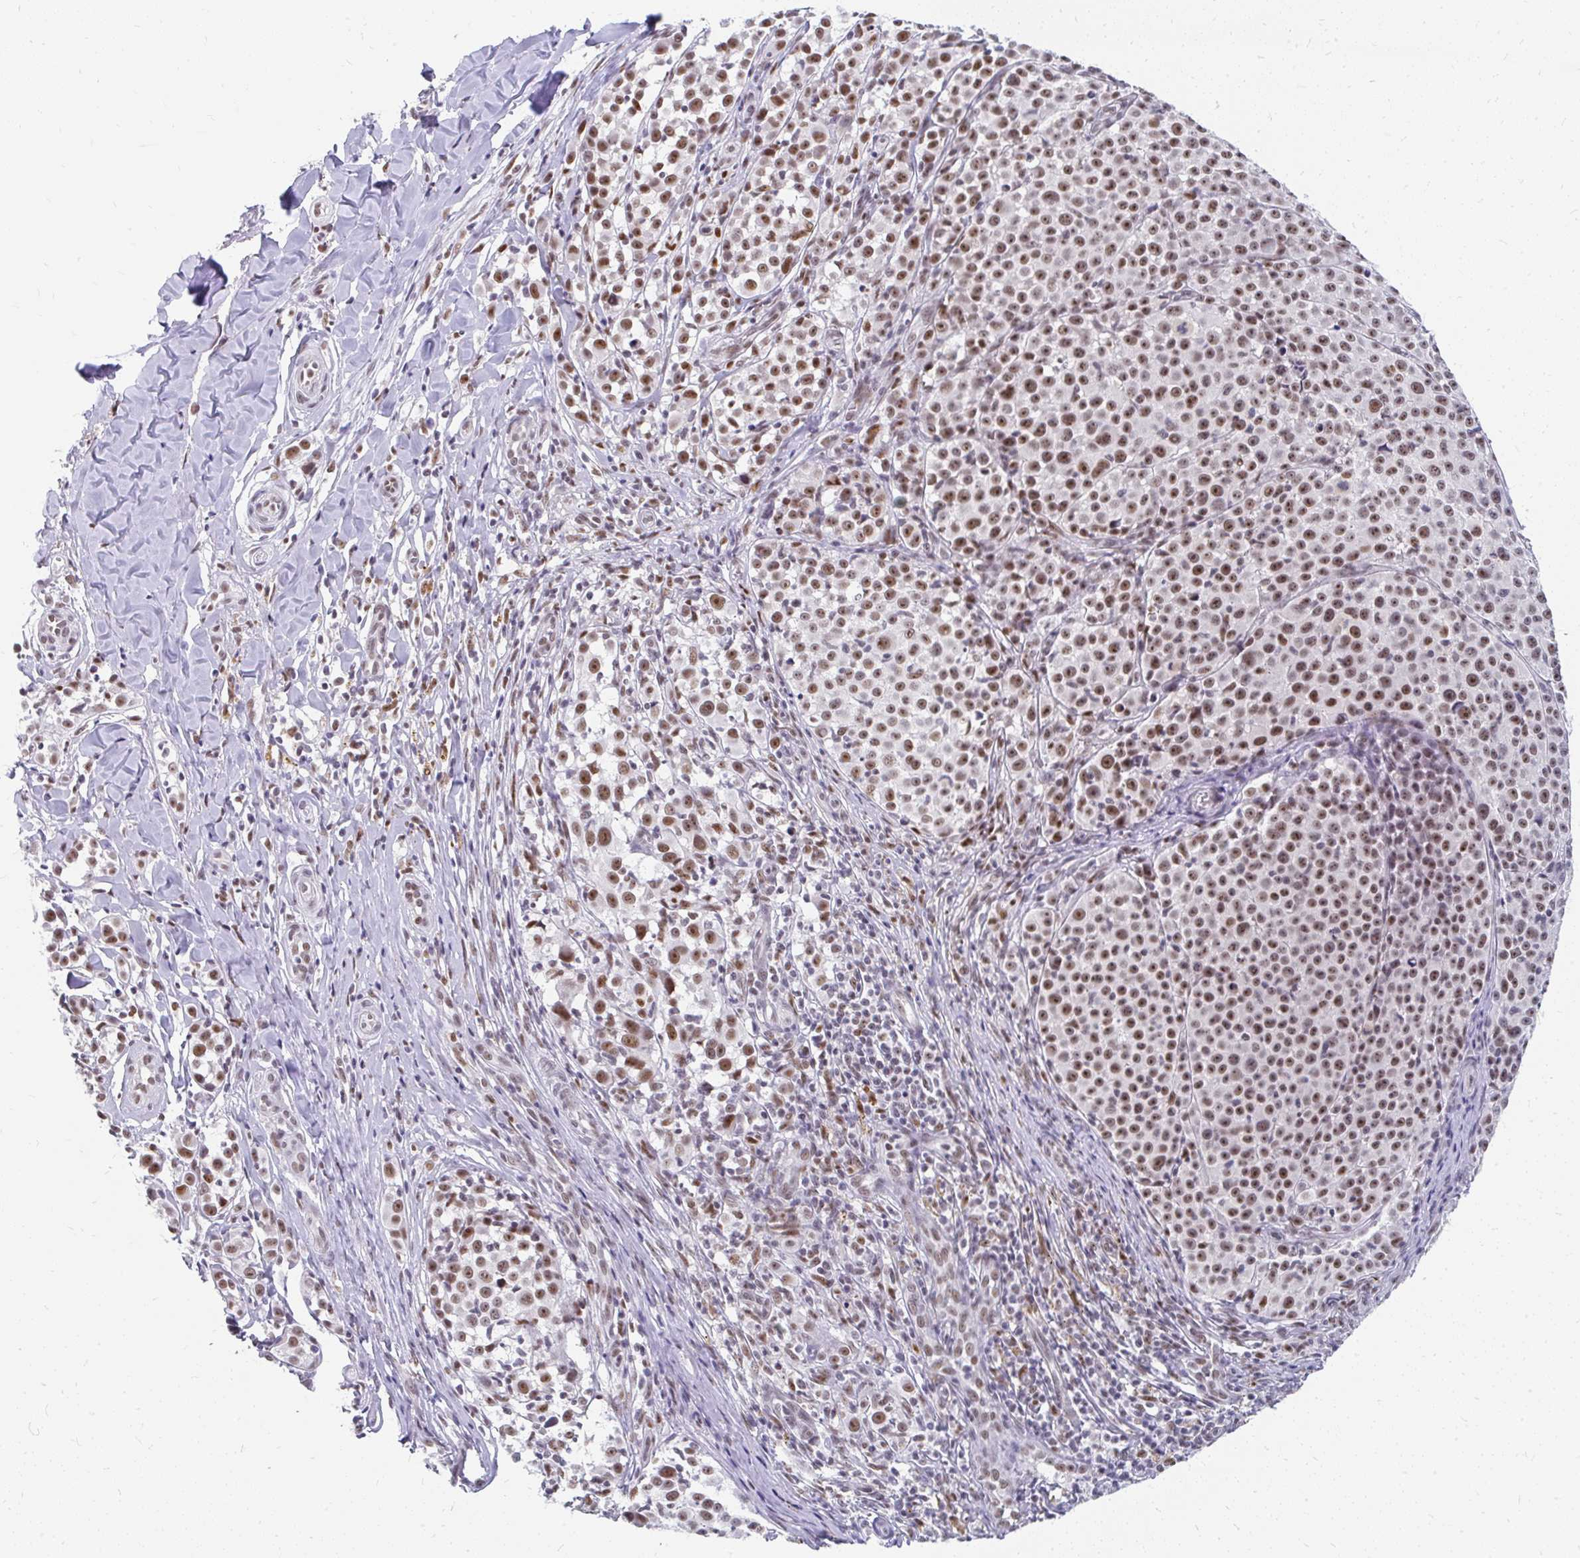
{"staining": {"intensity": "moderate", "quantity": ">75%", "location": "nuclear"}, "tissue": "melanoma", "cell_type": "Tumor cells", "image_type": "cancer", "snomed": [{"axis": "morphology", "description": "Malignant melanoma, NOS"}, {"axis": "topography", "description": "Skin"}], "caption": "Protein expression analysis of human malignant melanoma reveals moderate nuclear positivity in about >75% of tumor cells.", "gene": "GTF2H1", "patient": {"sex": "female", "age": 35}}